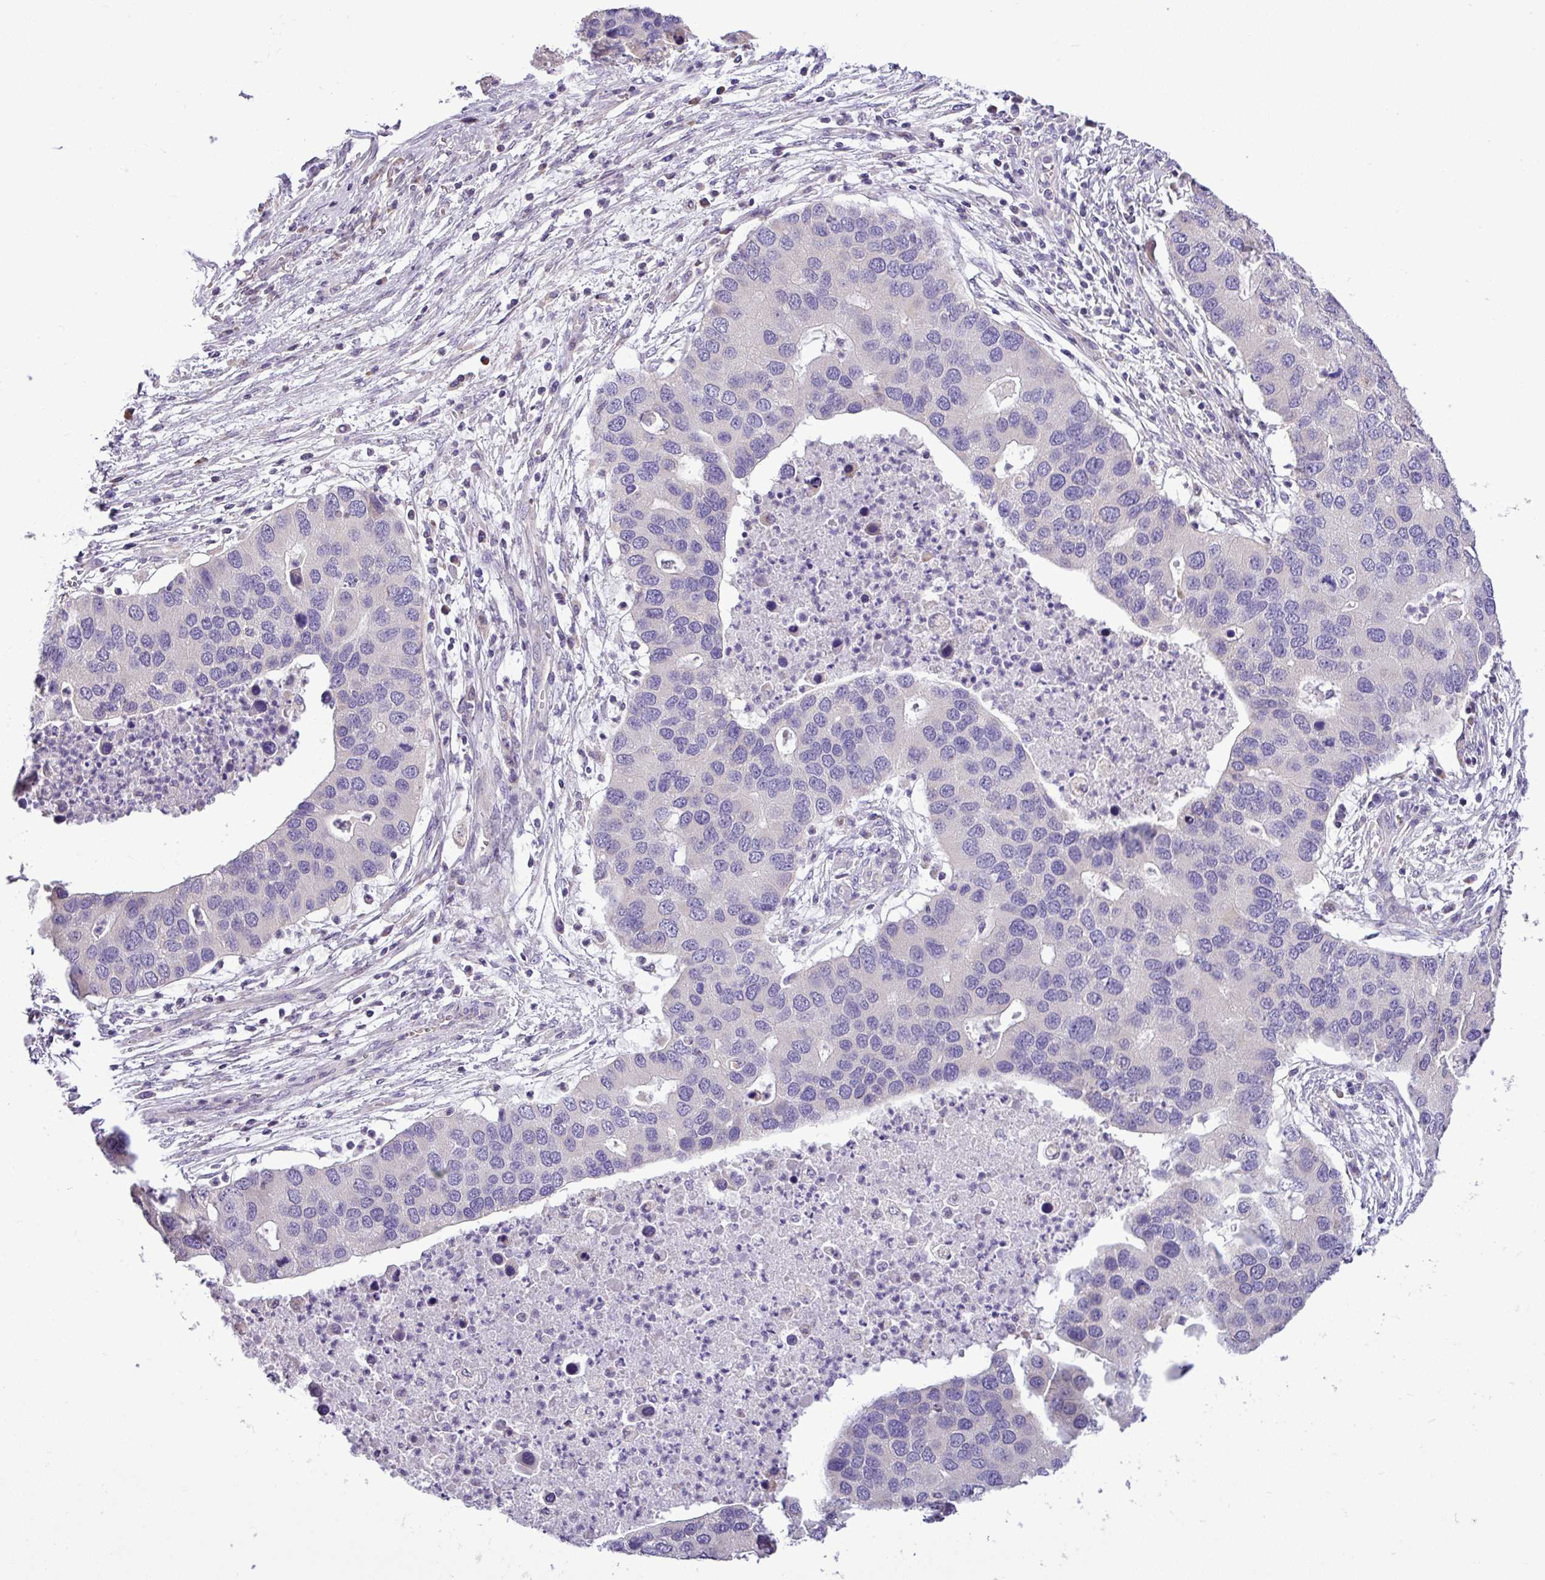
{"staining": {"intensity": "negative", "quantity": "none", "location": "none"}, "tissue": "lung cancer", "cell_type": "Tumor cells", "image_type": "cancer", "snomed": [{"axis": "morphology", "description": "Aneuploidy"}, {"axis": "morphology", "description": "Adenocarcinoma, NOS"}, {"axis": "topography", "description": "Lymph node"}, {"axis": "topography", "description": "Lung"}], "caption": "Tumor cells show no significant protein staining in lung cancer. (Stains: DAB (3,3'-diaminobenzidine) IHC with hematoxylin counter stain, Microscopy: brightfield microscopy at high magnification).", "gene": "FAM183A", "patient": {"sex": "female", "age": 74}}